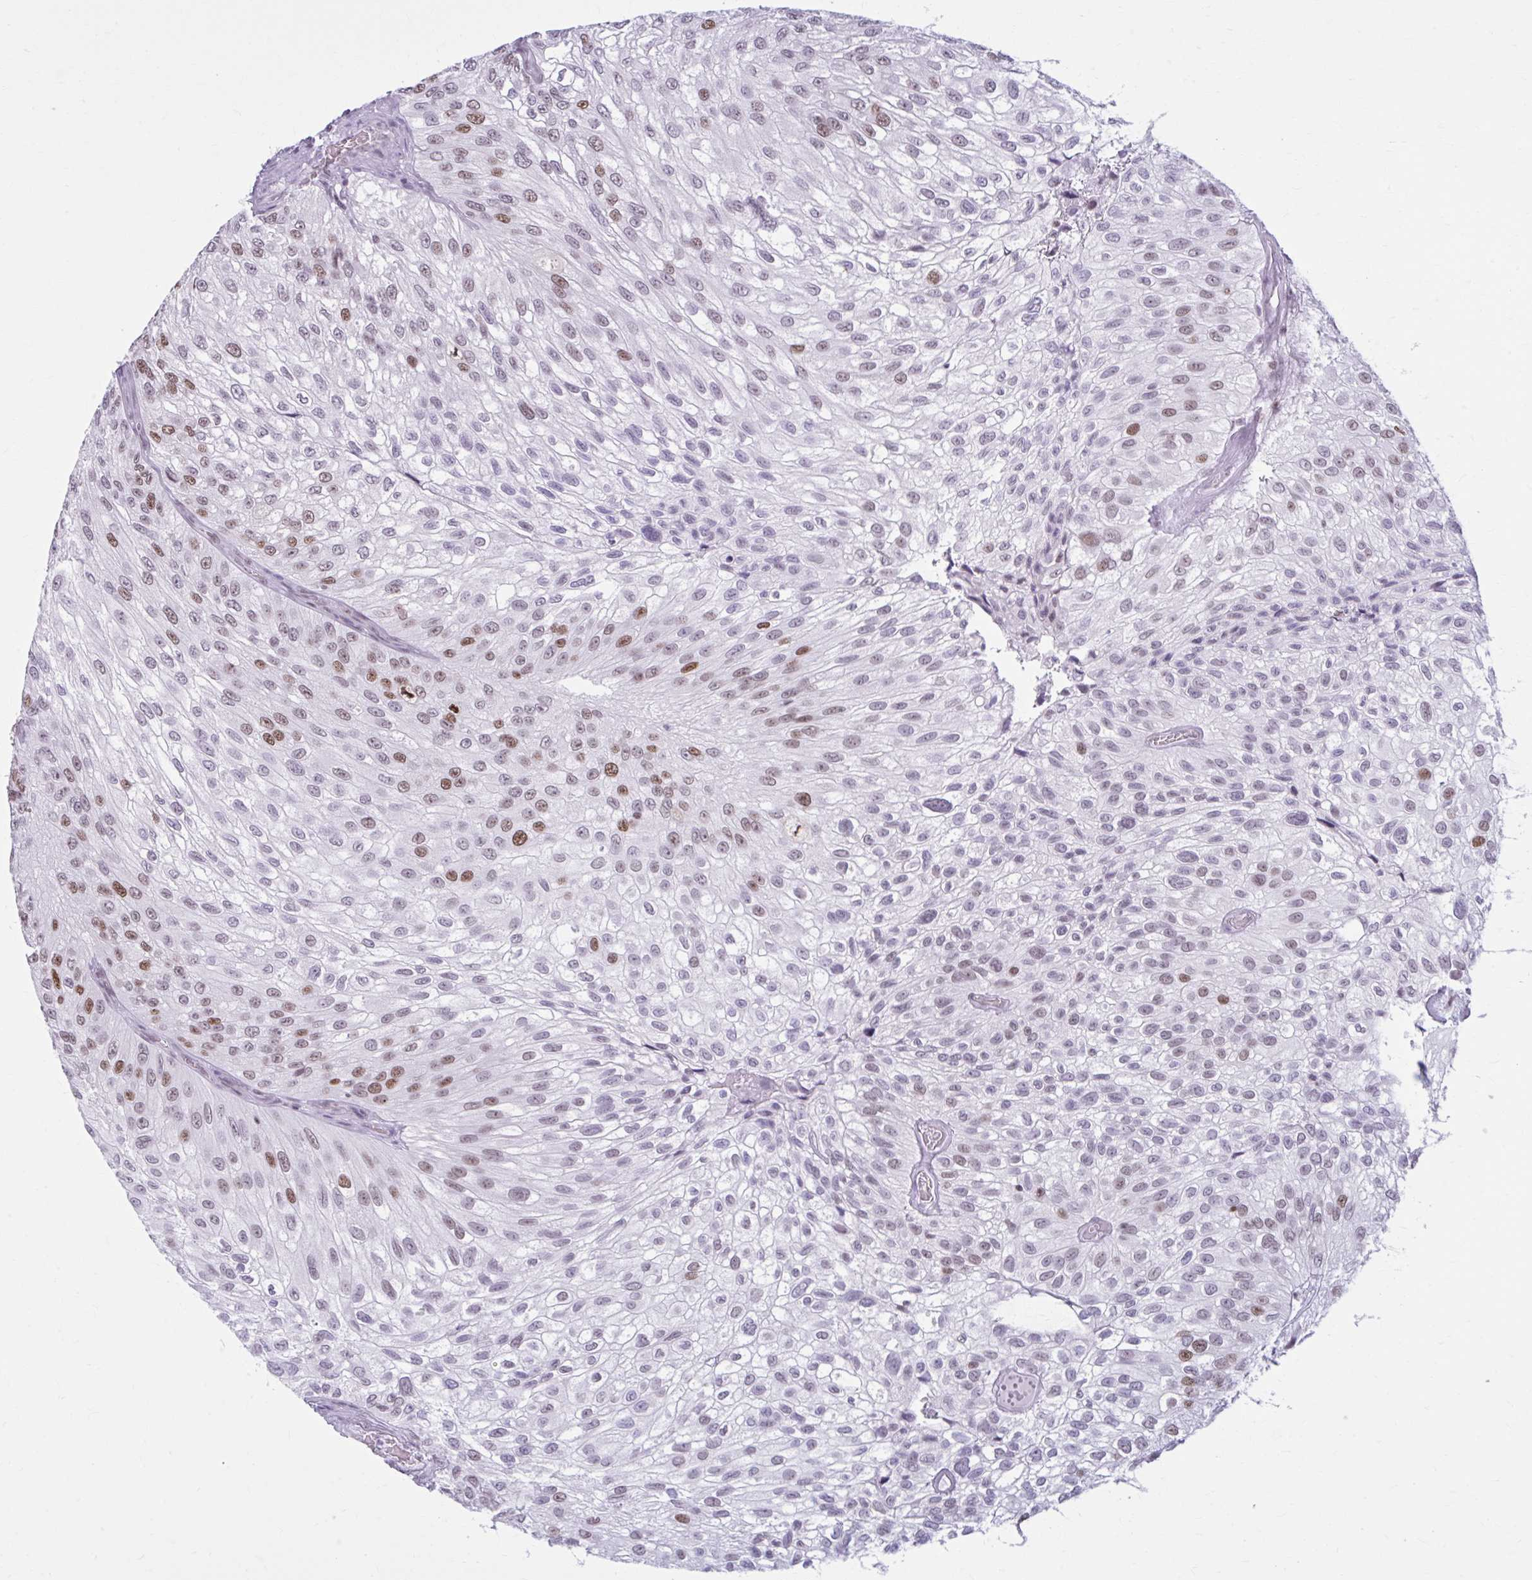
{"staining": {"intensity": "moderate", "quantity": "25%-75%", "location": "nuclear"}, "tissue": "urothelial cancer", "cell_type": "Tumor cells", "image_type": "cancer", "snomed": [{"axis": "morphology", "description": "Urothelial carcinoma, NOS"}, {"axis": "topography", "description": "Urinary bladder"}], "caption": "Protein staining reveals moderate nuclear staining in approximately 25%-75% of tumor cells in urothelial cancer. The staining was performed using DAB (3,3'-diaminobenzidine) to visualize the protein expression in brown, while the nuclei were stained in blue with hematoxylin (Magnification: 20x).", "gene": "PABIR1", "patient": {"sex": "male", "age": 87}}